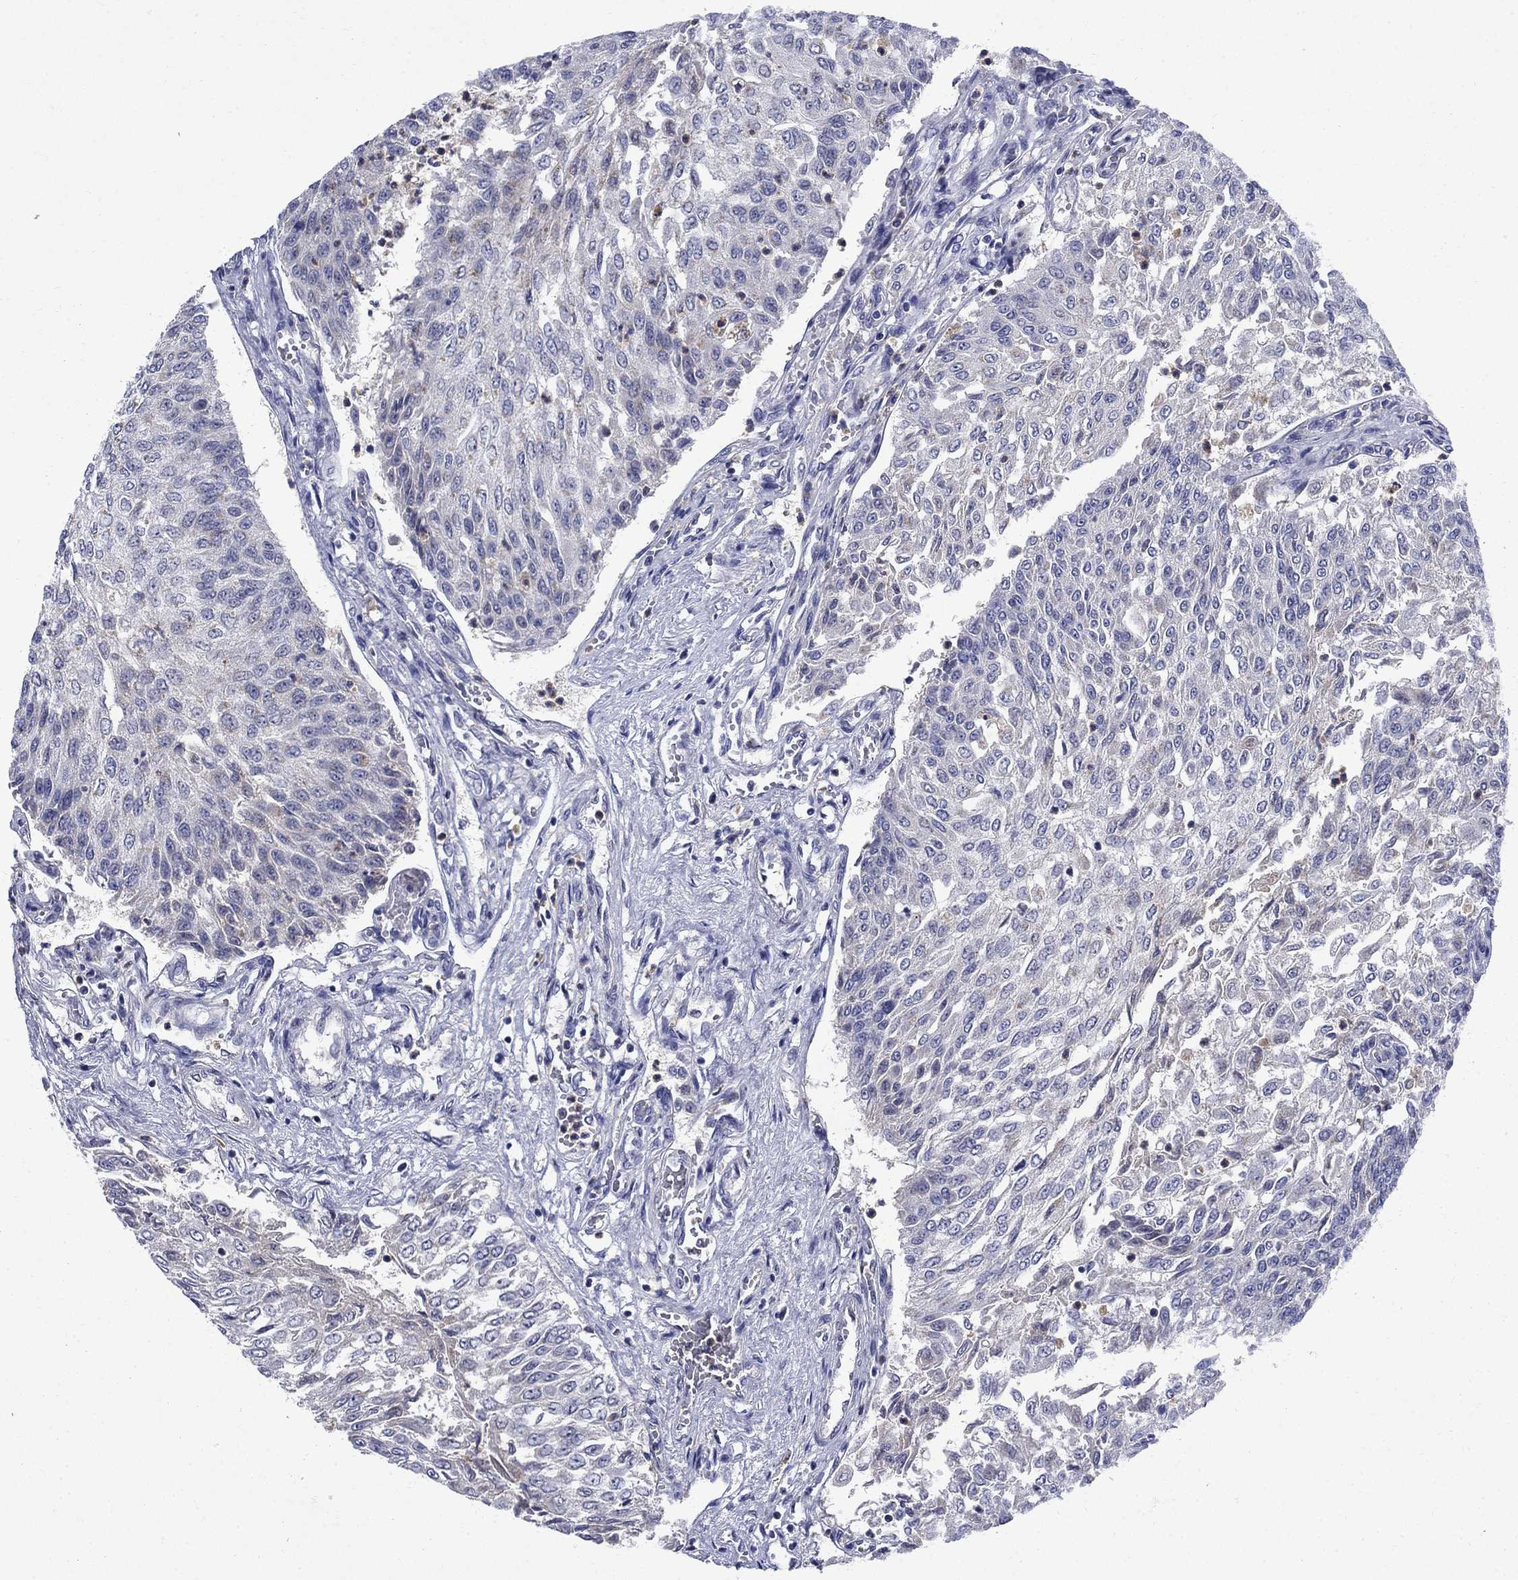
{"staining": {"intensity": "negative", "quantity": "none", "location": "none"}, "tissue": "urothelial cancer", "cell_type": "Tumor cells", "image_type": "cancer", "snomed": [{"axis": "morphology", "description": "Urothelial carcinoma, Low grade"}, {"axis": "topography", "description": "Urinary bladder"}], "caption": "Urothelial cancer was stained to show a protein in brown. There is no significant positivity in tumor cells. (DAB immunohistochemistry (IHC), high magnification).", "gene": "STAB2", "patient": {"sex": "male", "age": 78}}